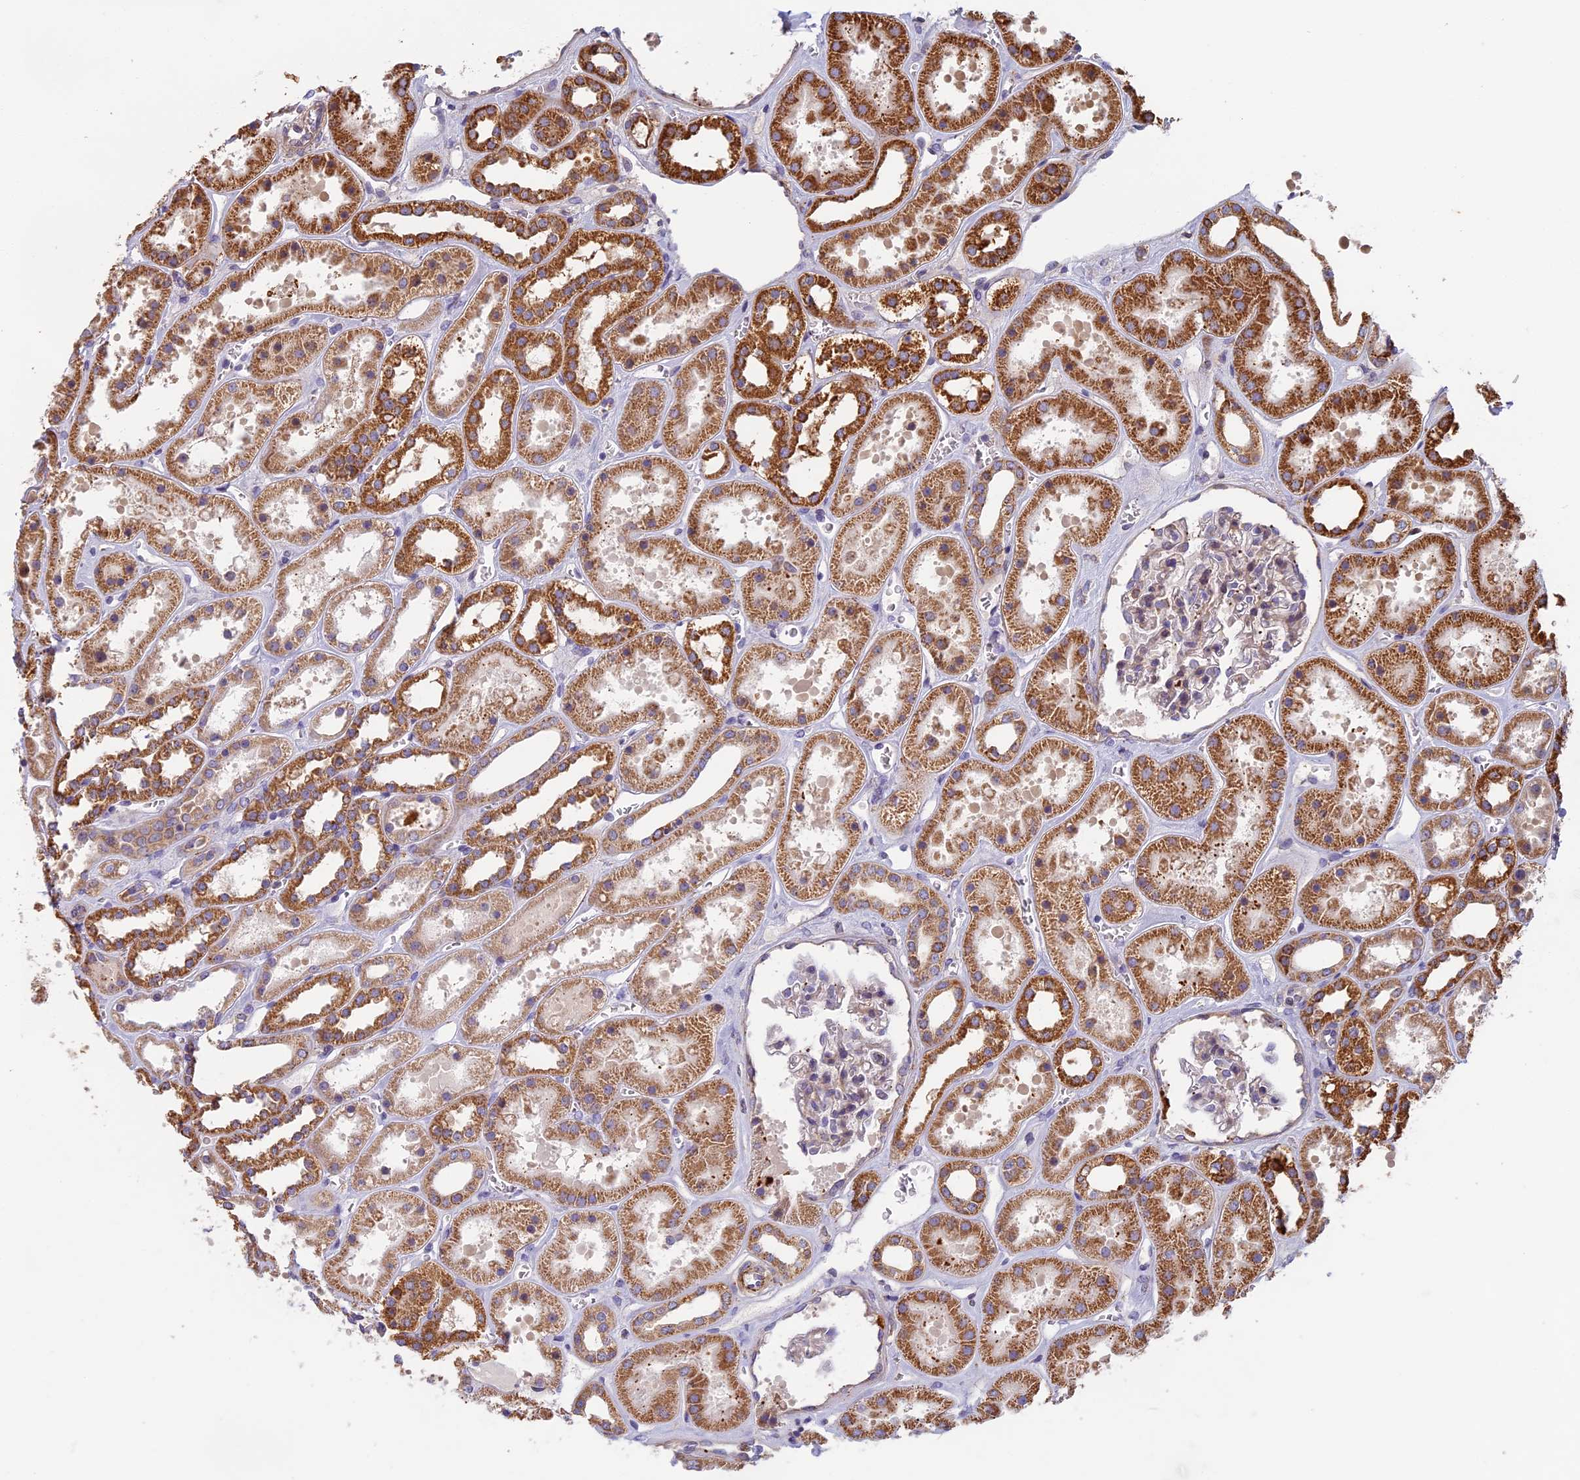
{"staining": {"intensity": "weak", "quantity": "<25%", "location": "cytoplasmic/membranous"}, "tissue": "kidney", "cell_type": "Cells in glomeruli", "image_type": "normal", "snomed": [{"axis": "morphology", "description": "Normal tissue, NOS"}, {"axis": "topography", "description": "Kidney"}], "caption": "IHC photomicrograph of benign kidney: kidney stained with DAB displays no significant protein expression in cells in glomeruli.", "gene": "EDAR", "patient": {"sex": "female", "age": 41}}